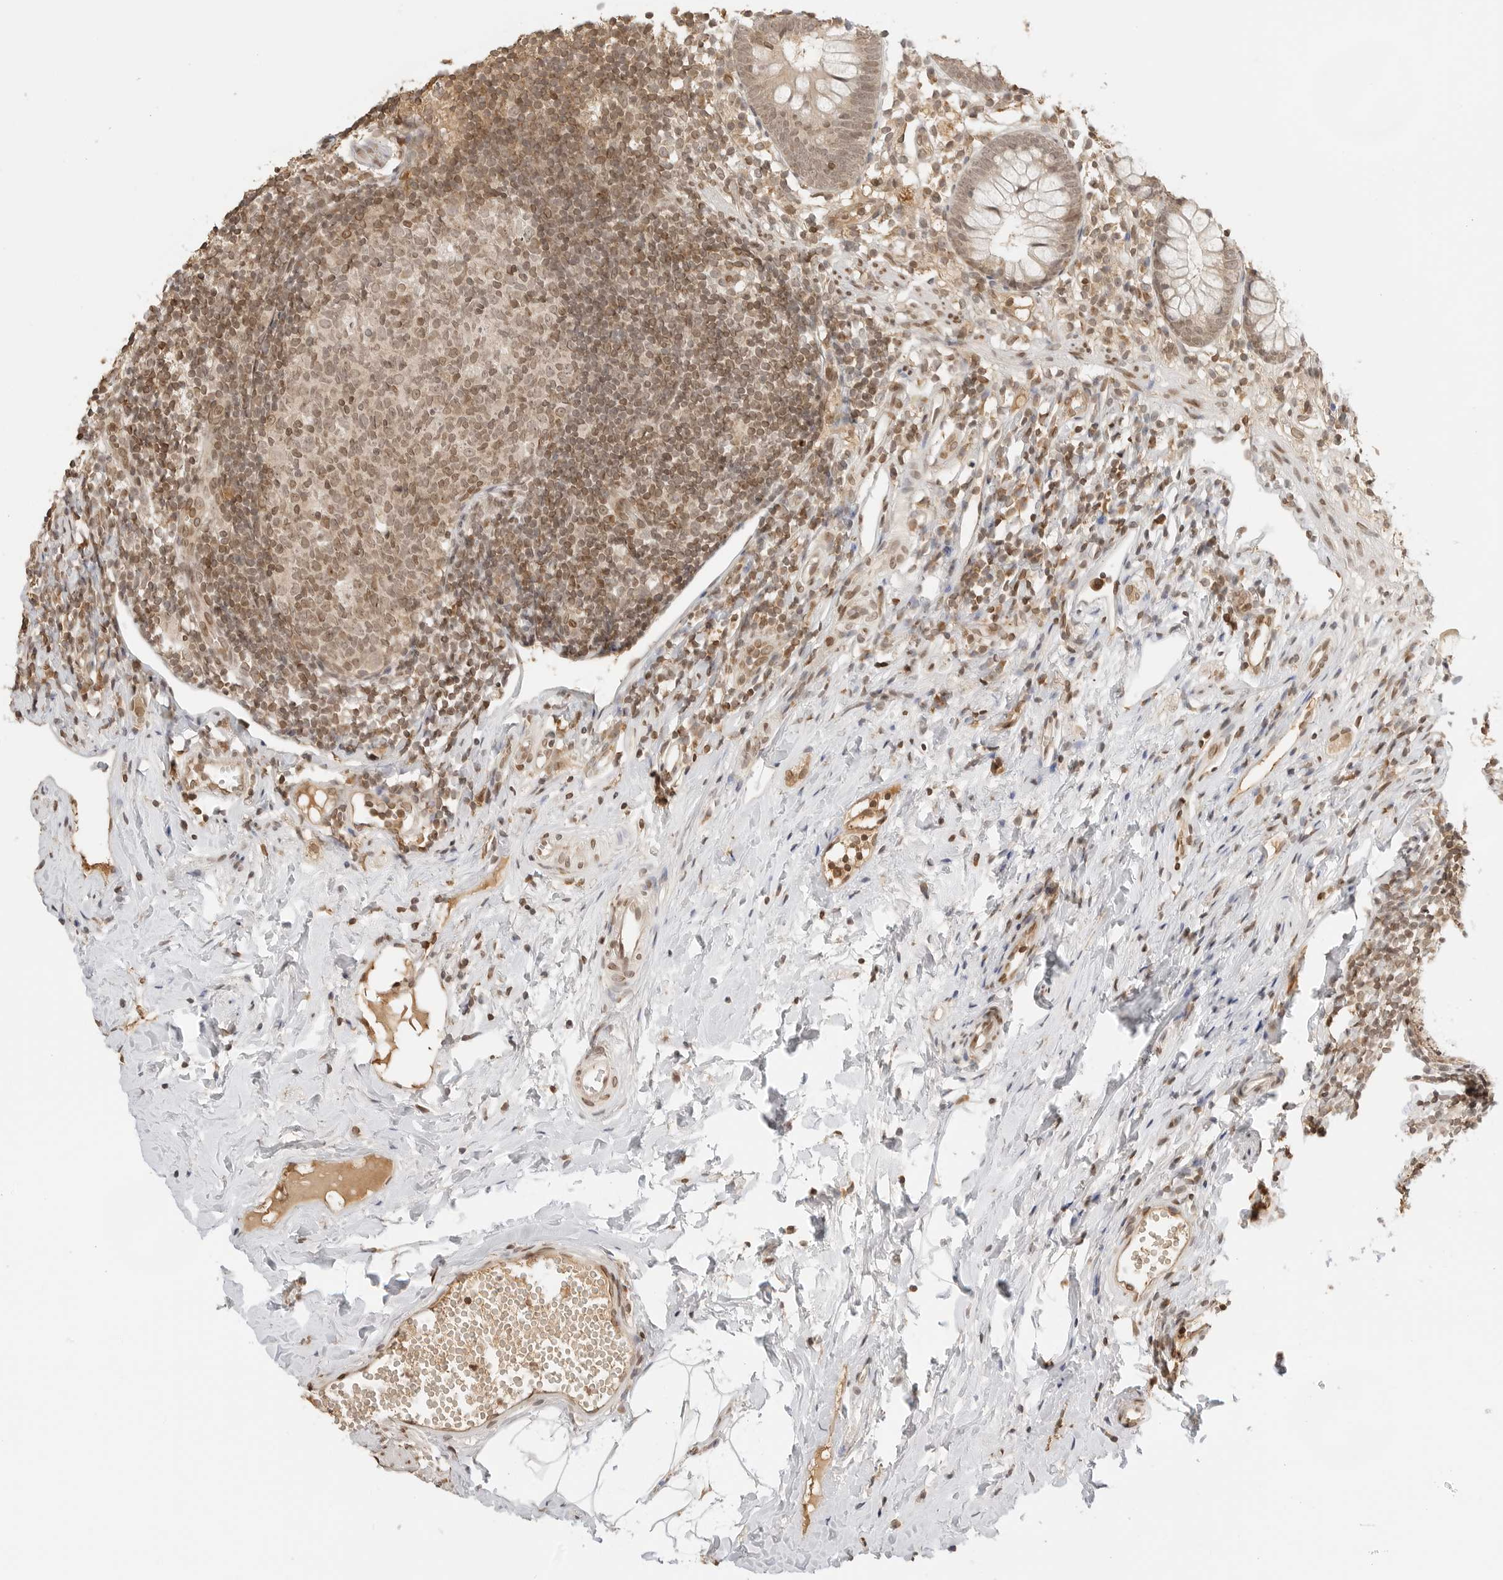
{"staining": {"intensity": "moderate", "quantity": ">75%", "location": "cytoplasmic/membranous,nuclear"}, "tissue": "appendix", "cell_type": "Glandular cells", "image_type": "normal", "snomed": [{"axis": "morphology", "description": "Normal tissue, NOS"}, {"axis": "topography", "description": "Appendix"}], "caption": "This is an image of immunohistochemistry staining of benign appendix, which shows moderate expression in the cytoplasmic/membranous,nuclear of glandular cells.", "gene": "POLH", "patient": {"sex": "female", "age": 20}}